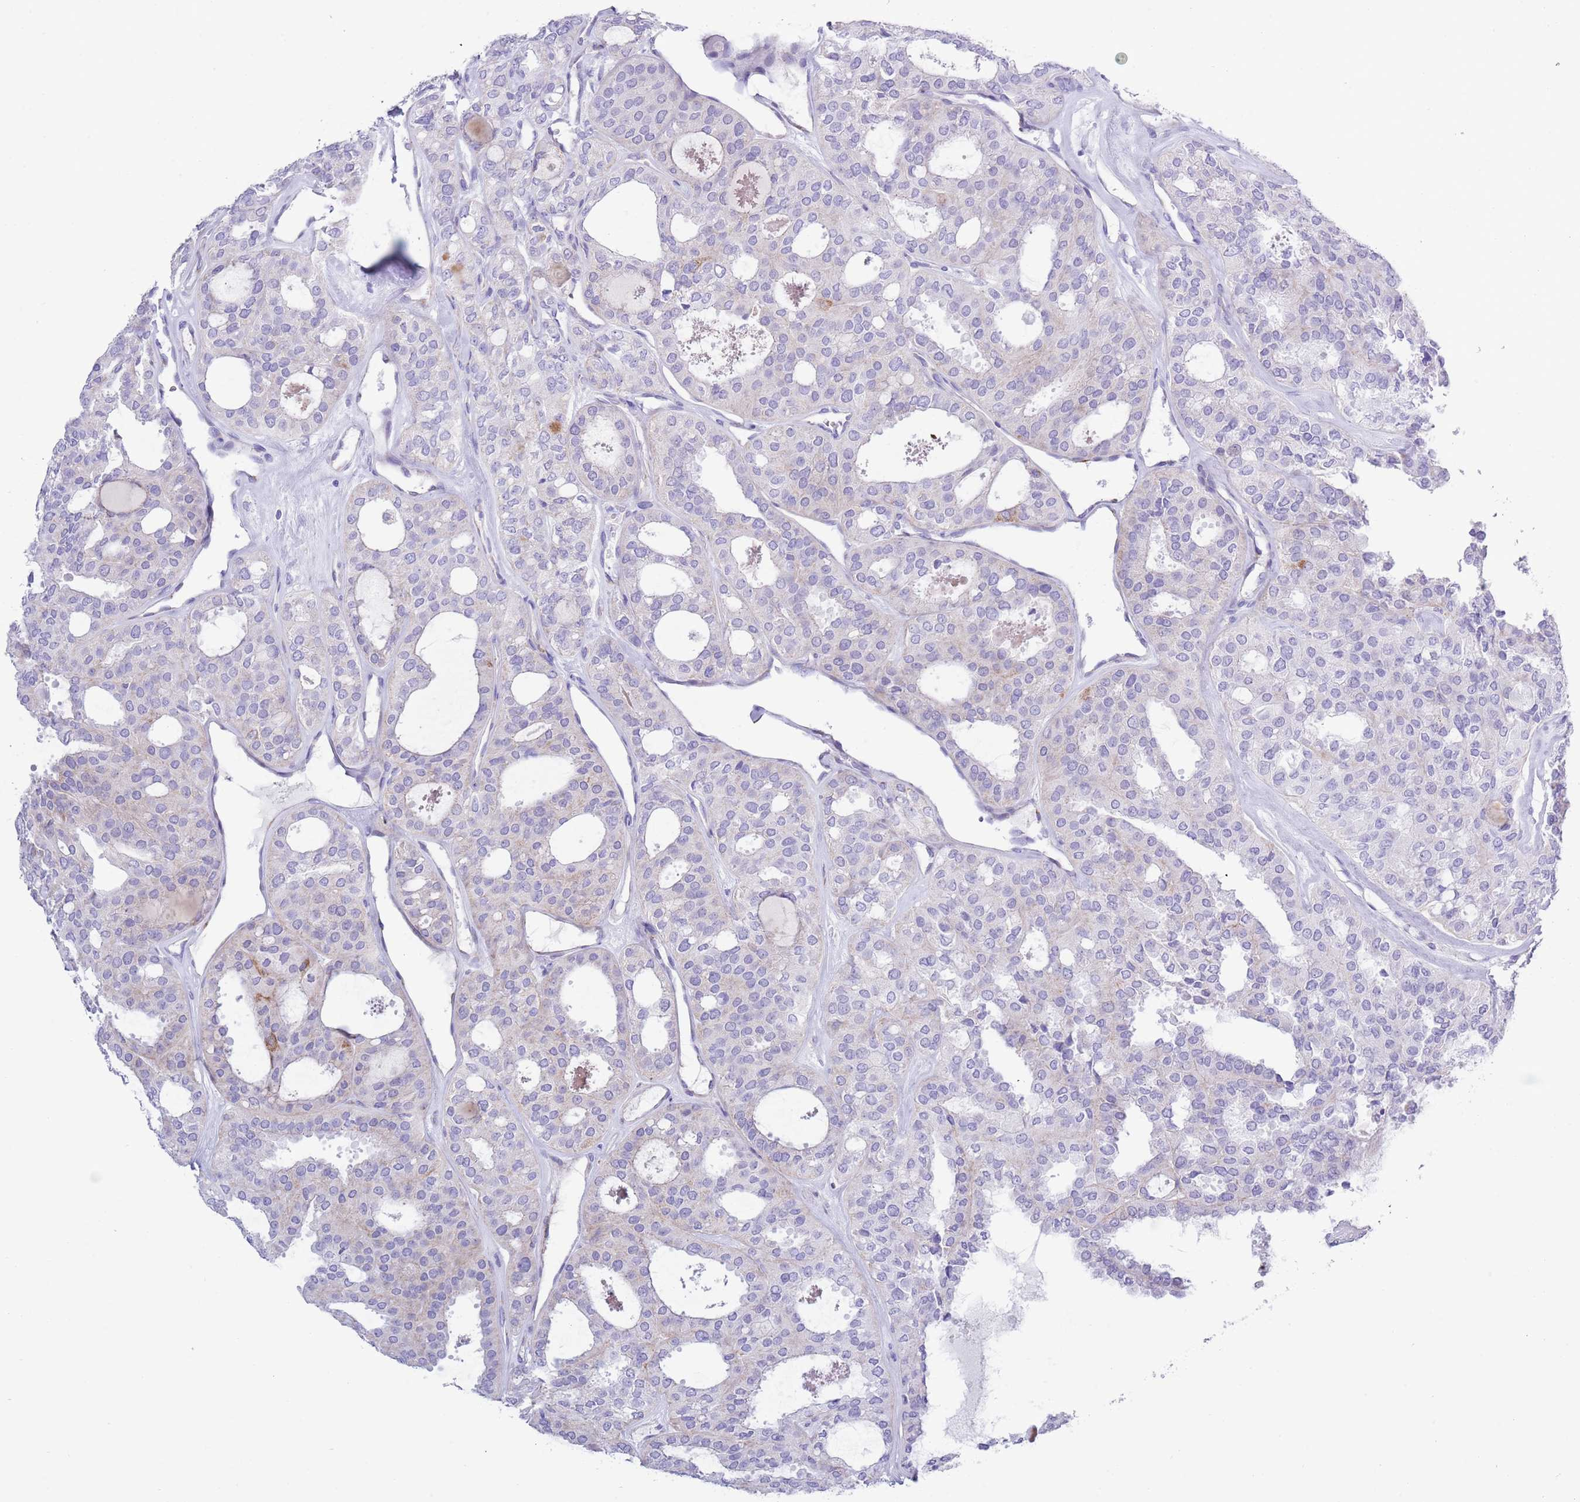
{"staining": {"intensity": "weak", "quantity": "<25%", "location": "cytoplasmic/membranous"}, "tissue": "thyroid cancer", "cell_type": "Tumor cells", "image_type": "cancer", "snomed": [{"axis": "morphology", "description": "Follicular adenoma carcinoma, NOS"}, {"axis": "topography", "description": "Thyroid gland"}], "caption": "Immunohistochemical staining of human follicular adenoma carcinoma (thyroid) reveals no significant expression in tumor cells. (Brightfield microscopy of DAB IHC at high magnification).", "gene": "MOCOS", "patient": {"sex": "male", "age": 75}}